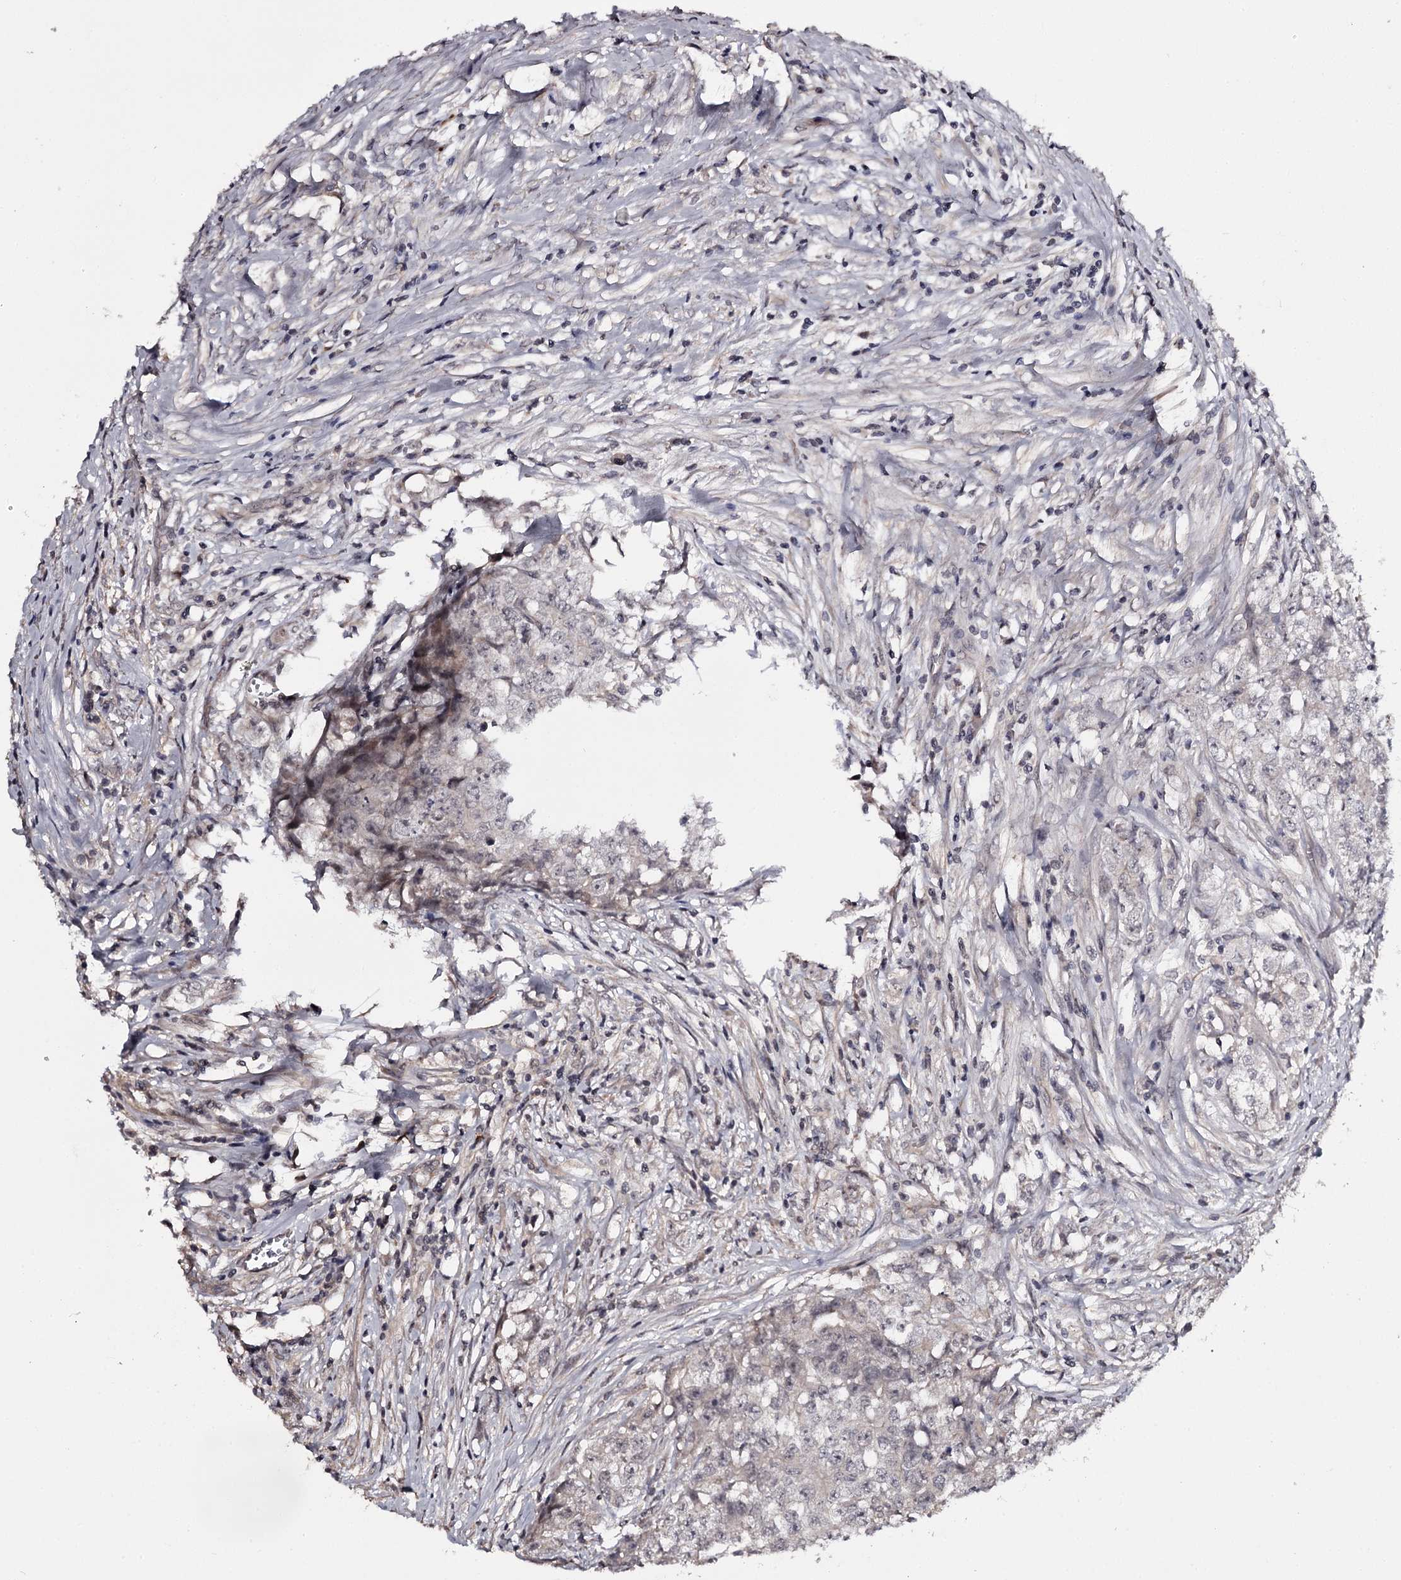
{"staining": {"intensity": "negative", "quantity": "none", "location": "none"}, "tissue": "testis cancer", "cell_type": "Tumor cells", "image_type": "cancer", "snomed": [{"axis": "morphology", "description": "Seminoma, NOS"}, {"axis": "morphology", "description": "Carcinoma, Embryonal, NOS"}, {"axis": "topography", "description": "Testis"}], "caption": "Tumor cells show no significant staining in testis seminoma. (DAB immunohistochemistry, high magnification).", "gene": "CWF19L2", "patient": {"sex": "male", "age": 43}}